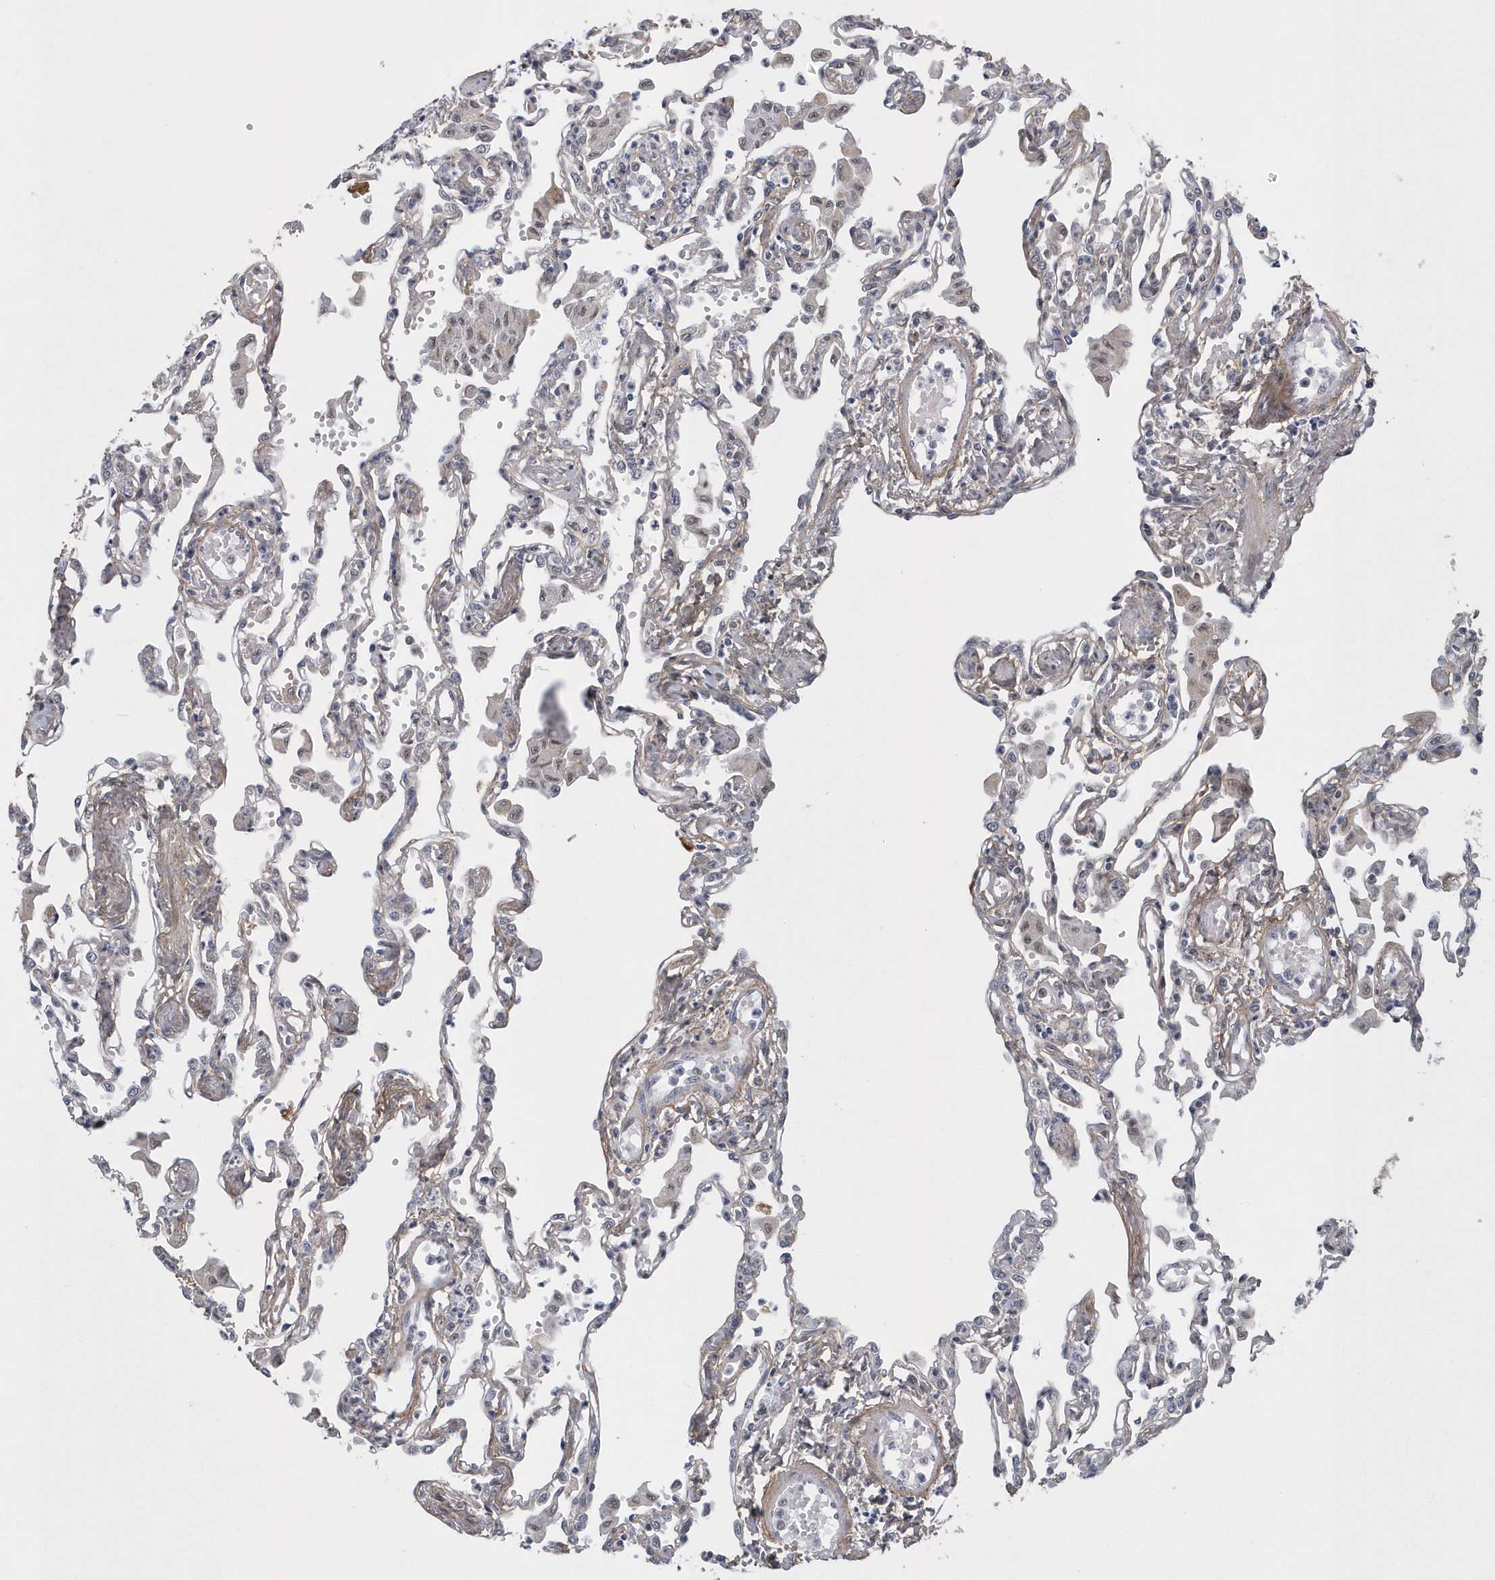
{"staining": {"intensity": "weak", "quantity": "<25%", "location": "nuclear"}, "tissue": "lung", "cell_type": "Alveolar cells", "image_type": "normal", "snomed": [{"axis": "morphology", "description": "Normal tissue, NOS"}, {"axis": "topography", "description": "Bronchus"}, {"axis": "topography", "description": "Lung"}], "caption": "This is an immunohistochemistry (IHC) histopathology image of unremarkable lung. There is no expression in alveolar cells.", "gene": "FAM217A", "patient": {"sex": "female", "age": 49}}